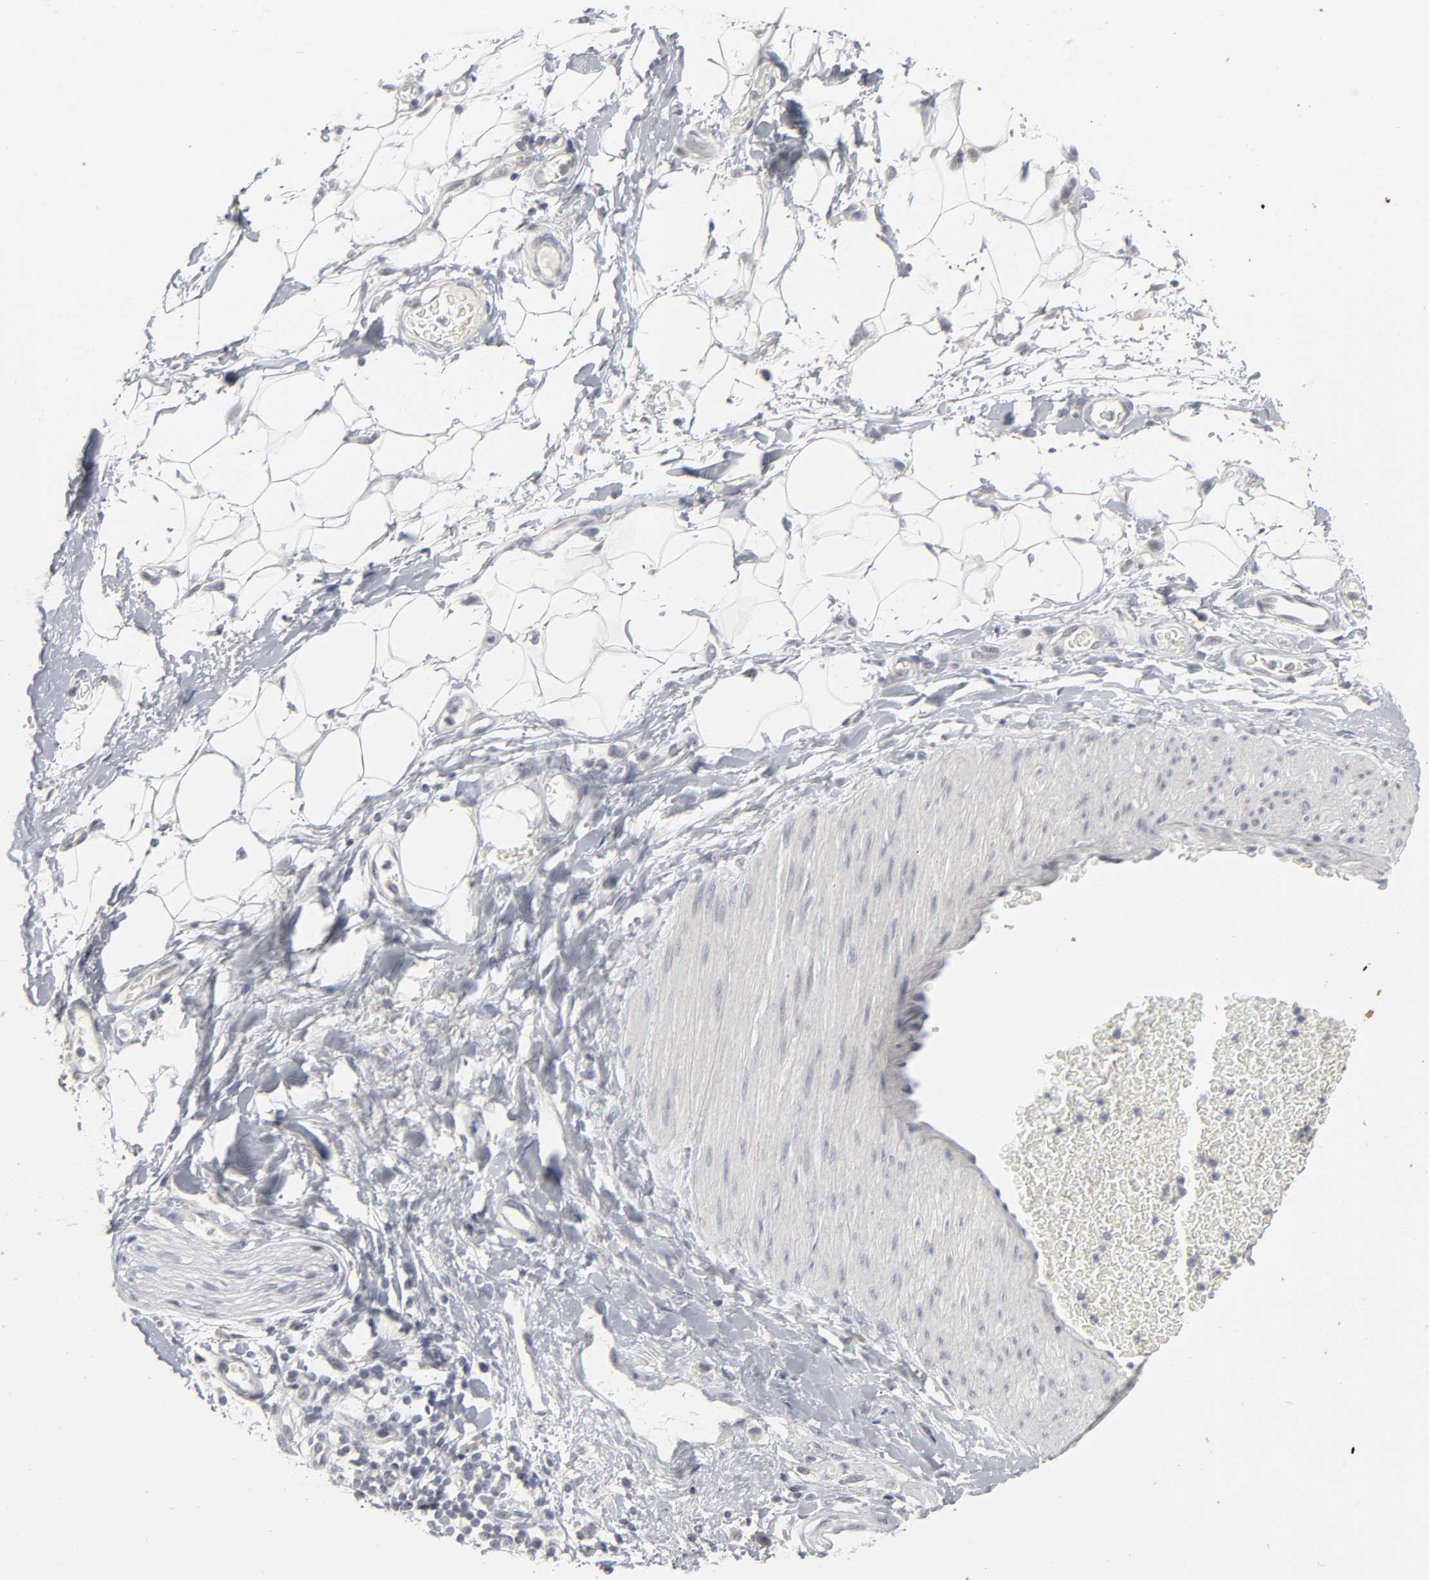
{"staining": {"intensity": "negative", "quantity": "none", "location": "none"}, "tissue": "adipose tissue", "cell_type": "Adipocytes", "image_type": "normal", "snomed": [{"axis": "morphology", "description": "Normal tissue, NOS"}, {"axis": "morphology", "description": "Urothelial carcinoma, High grade"}, {"axis": "topography", "description": "Vascular tissue"}, {"axis": "topography", "description": "Urinary bladder"}], "caption": "The image exhibits no staining of adipocytes in unremarkable adipose tissue.", "gene": "TCAP", "patient": {"sex": "female", "age": 56}}